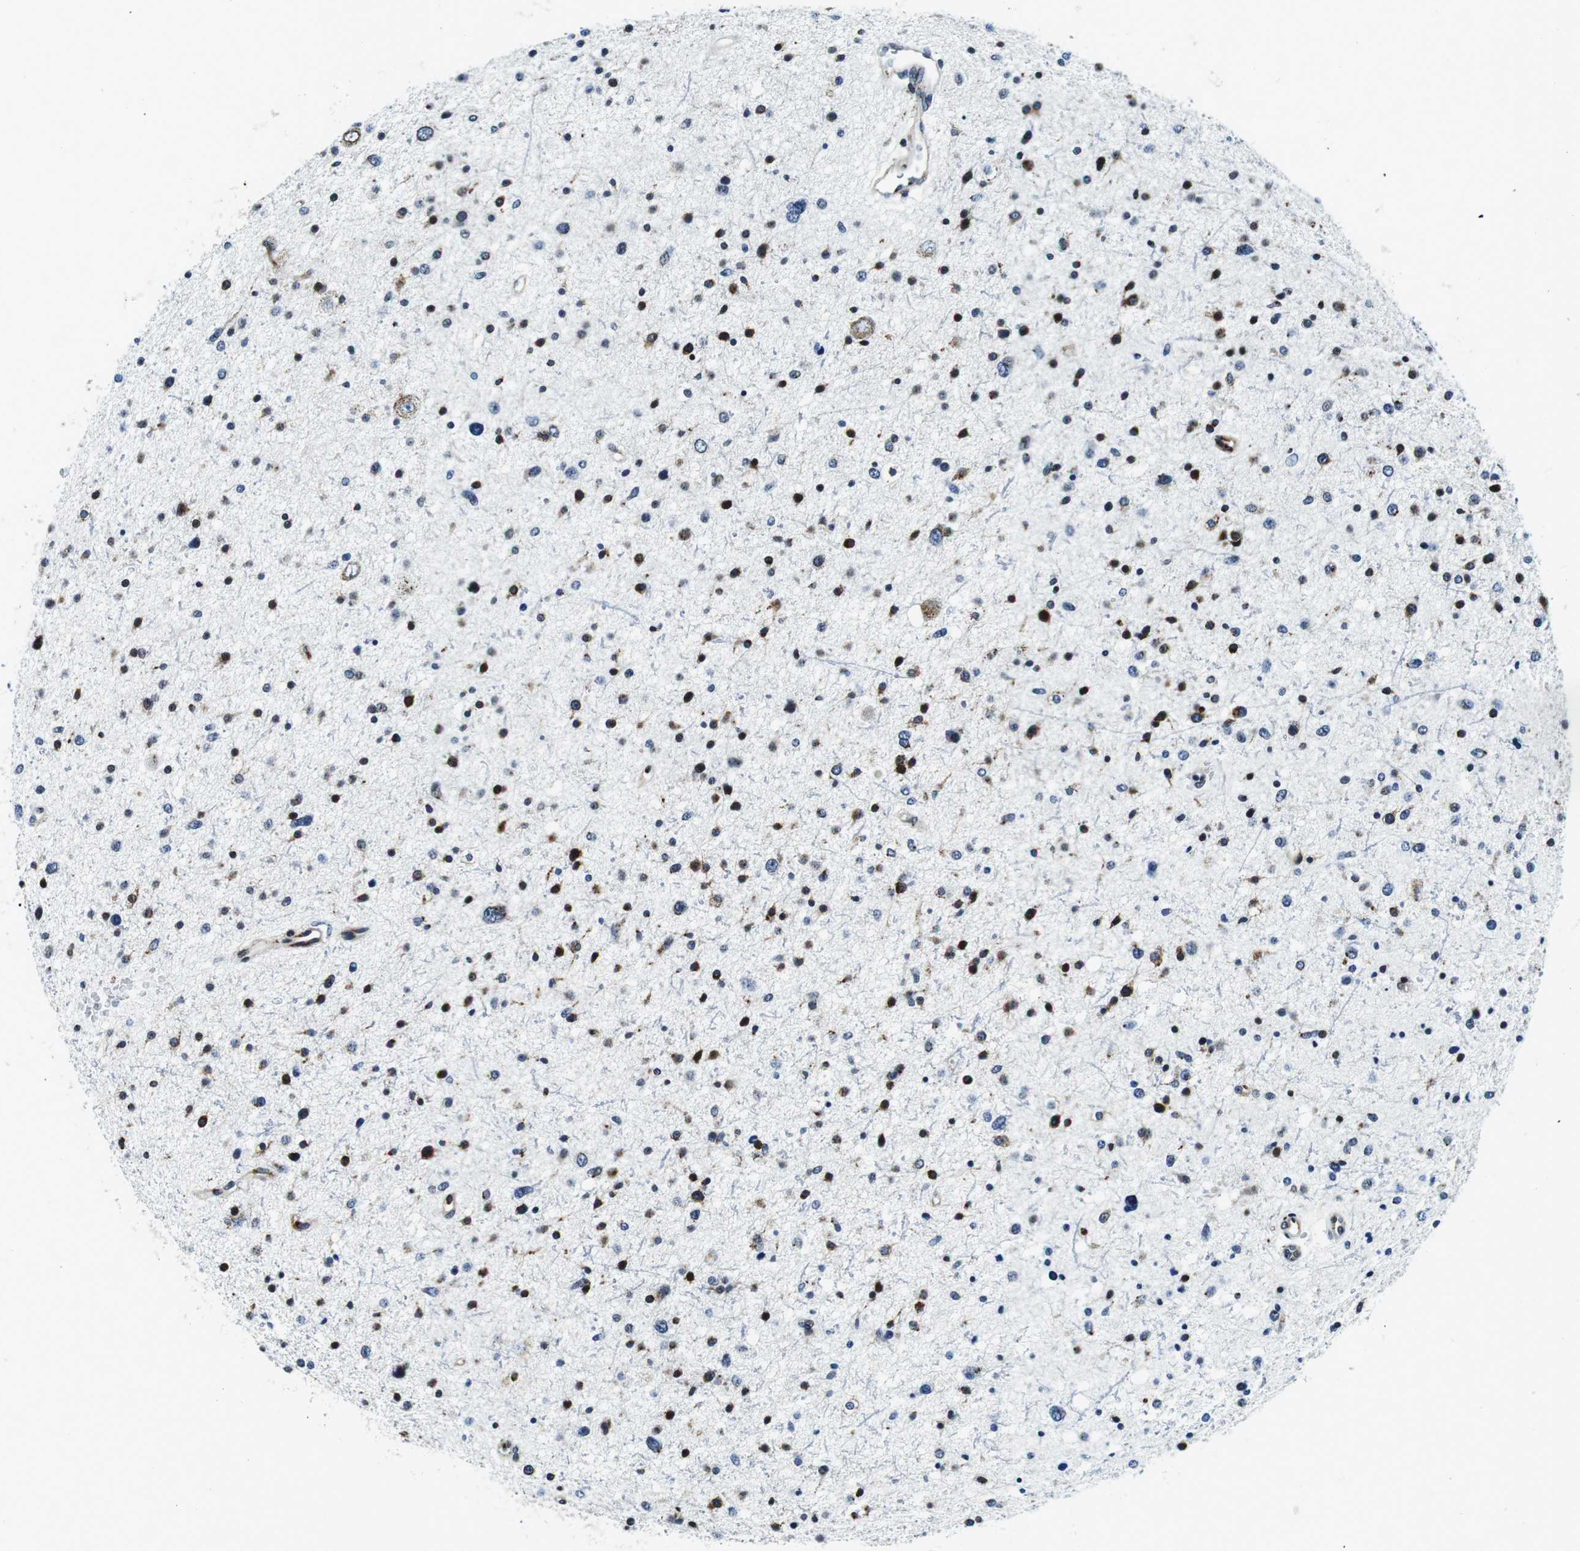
{"staining": {"intensity": "strong", "quantity": "25%-75%", "location": "cytoplasmic/membranous"}, "tissue": "glioma", "cell_type": "Tumor cells", "image_type": "cancer", "snomed": [{"axis": "morphology", "description": "Glioma, malignant, Low grade"}, {"axis": "topography", "description": "Brain"}], "caption": "High-power microscopy captured an immunohistochemistry (IHC) image of glioma, revealing strong cytoplasmic/membranous staining in about 25%-75% of tumor cells. (IHC, brightfield microscopy, high magnification).", "gene": "FAR2", "patient": {"sex": "female", "age": 37}}